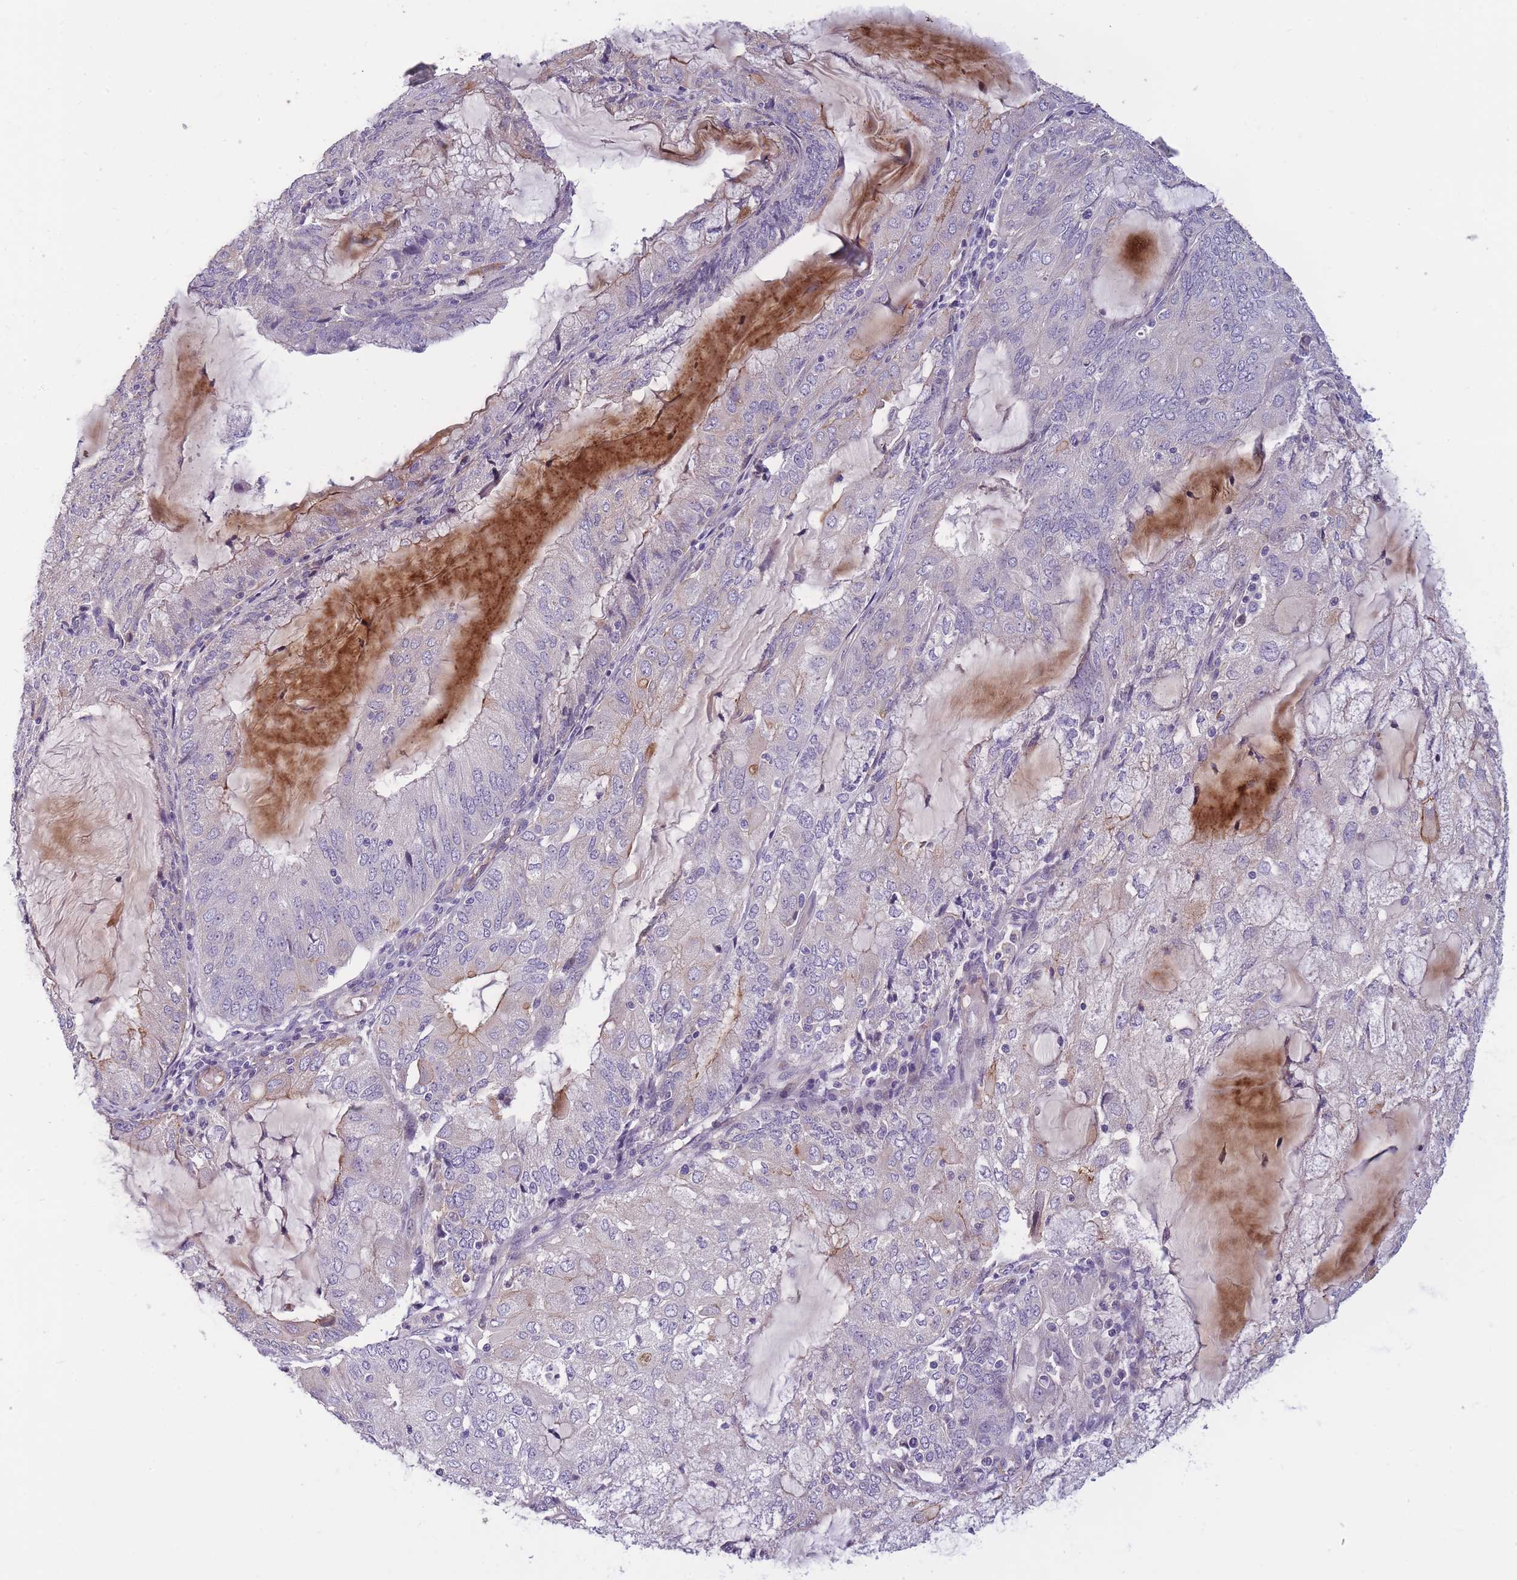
{"staining": {"intensity": "weak", "quantity": "<25%", "location": "cytoplasmic/membranous"}, "tissue": "endometrial cancer", "cell_type": "Tumor cells", "image_type": "cancer", "snomed": [{"axis": "morphology", "description": "Adenocarcinoma, NOS"}, {"axis": "topography", "description": "Endometrium"}], "caption": "Endometrial cancer was stained to show a protein in brown. There is no significant expression in tumor cells.", "gene": "FAM83F", "patient": {"sex": "female", "age": 81}}